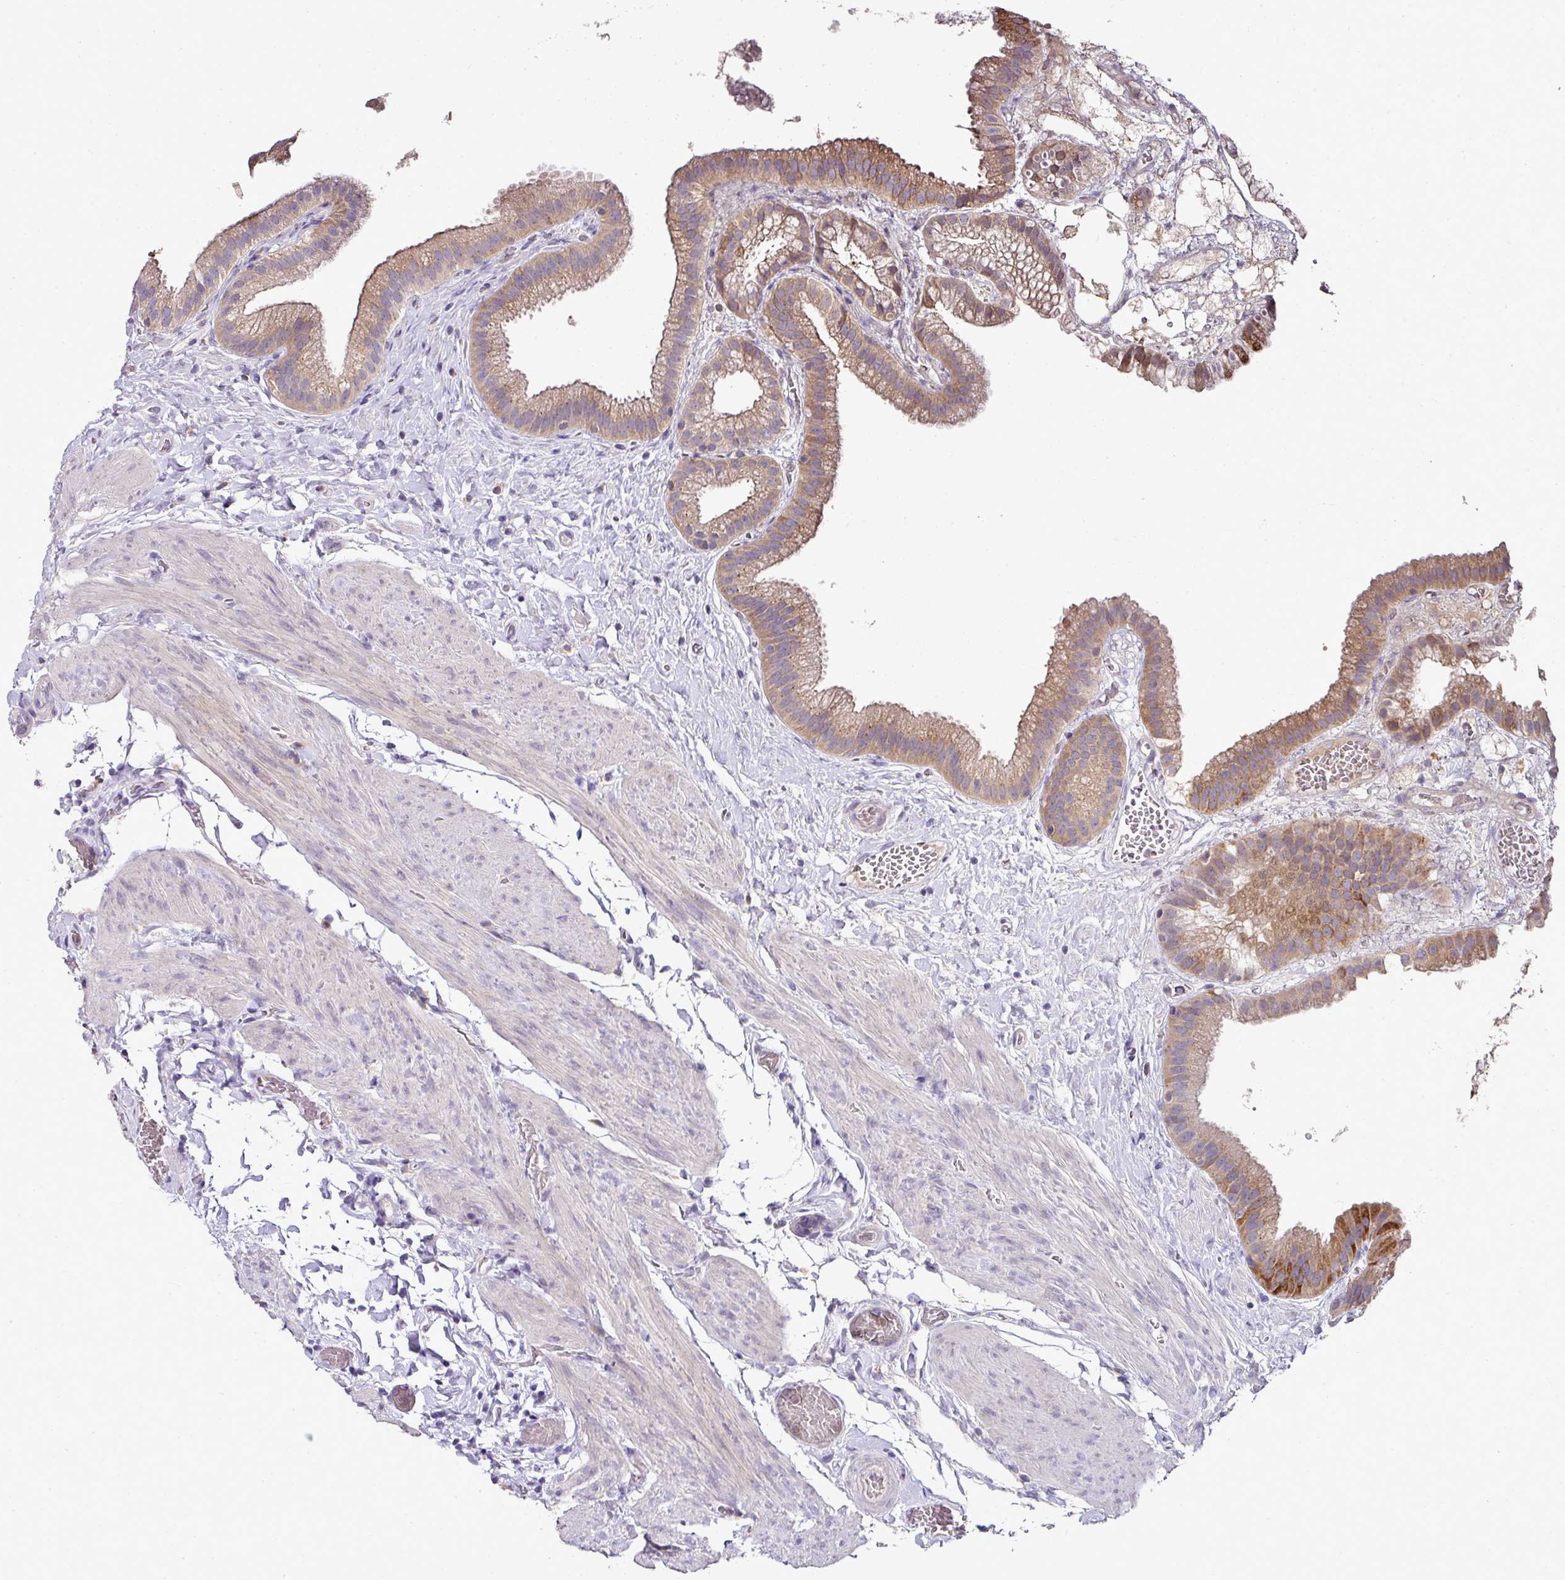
{"staining": {"intensity": "moderate", "quantity": "25%-75%", "location": "cytoplasmic/membranous"}, "tissue": "gallbladder", "cell_type": "Glandular cells", "image_type": "normal", "snomed": [{"axis": "morphology", "description": "Normal tissue, NOS"}, {"axis": "topography", "description": "Gallbladder"}], "caption": "DAB immunohistochemical staining of normal human gallbladder shows moderate cytoplasmic/membranous protein positivity in about 25%-75% of glandular cells. Nuclei are stained in blue.", "gene": "SKIC2", "patient": {"sex": "female", "age": 63}}